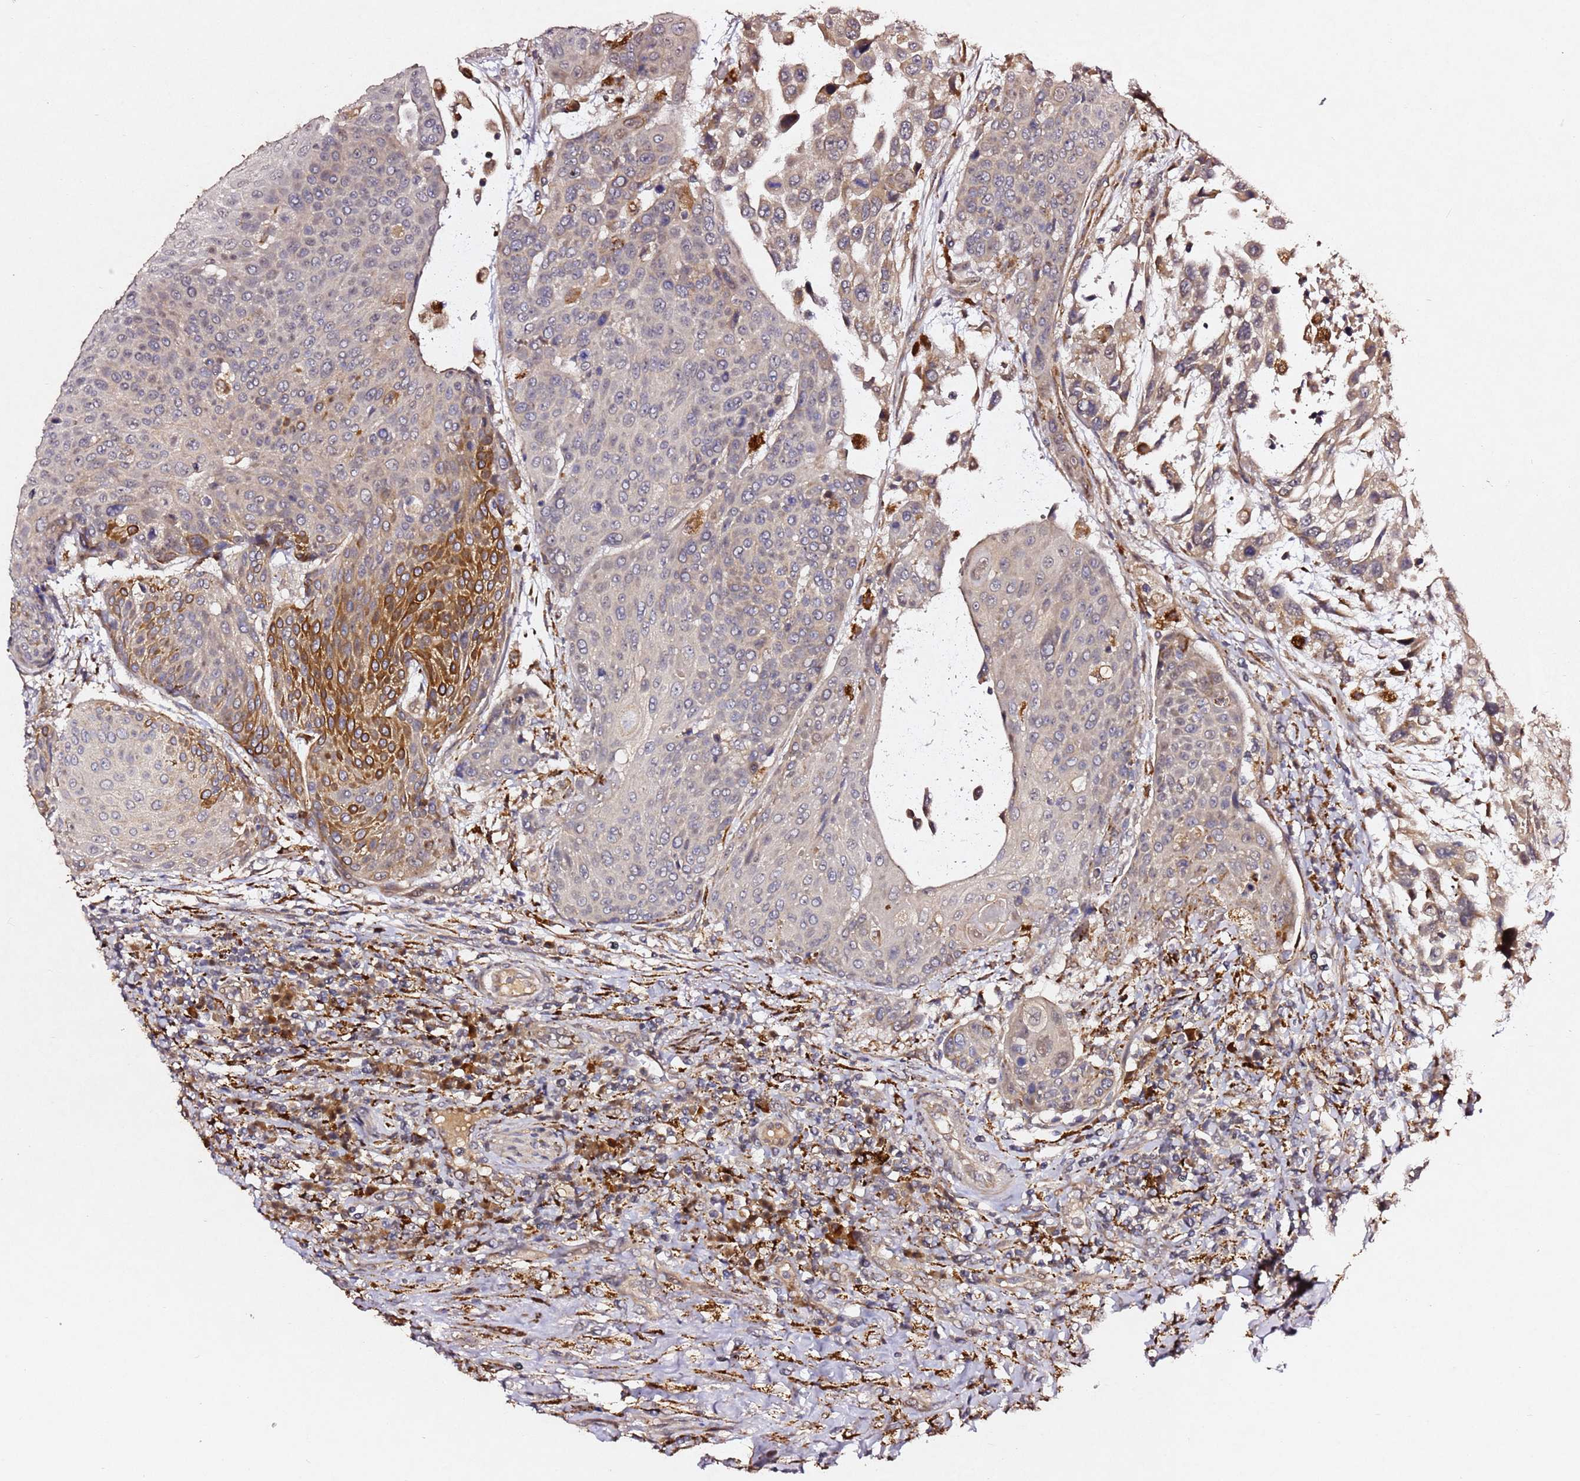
{"staining": {"intensity": "moderate", "quantity": "<25%", "location": "cytoplasmic/membranous"}, "tissue": "urothelial cancer", "cell_type": "Tumor cells", "image_type": "cancer", "snomed": [{"axis": "morphology", "description": "Urothelial carcinoma, High grade"}, {"axis": "topography", "description": "Urinary bladder"}], "caption": "High-grade urothelial carcinoma stained for a protein (brown) reveals moderate cytoplasmic/membranous positive staining in approximately <25% of tumor cells.", "gene": "ALG11", "patient": {"sex": "female", "age": 70}}